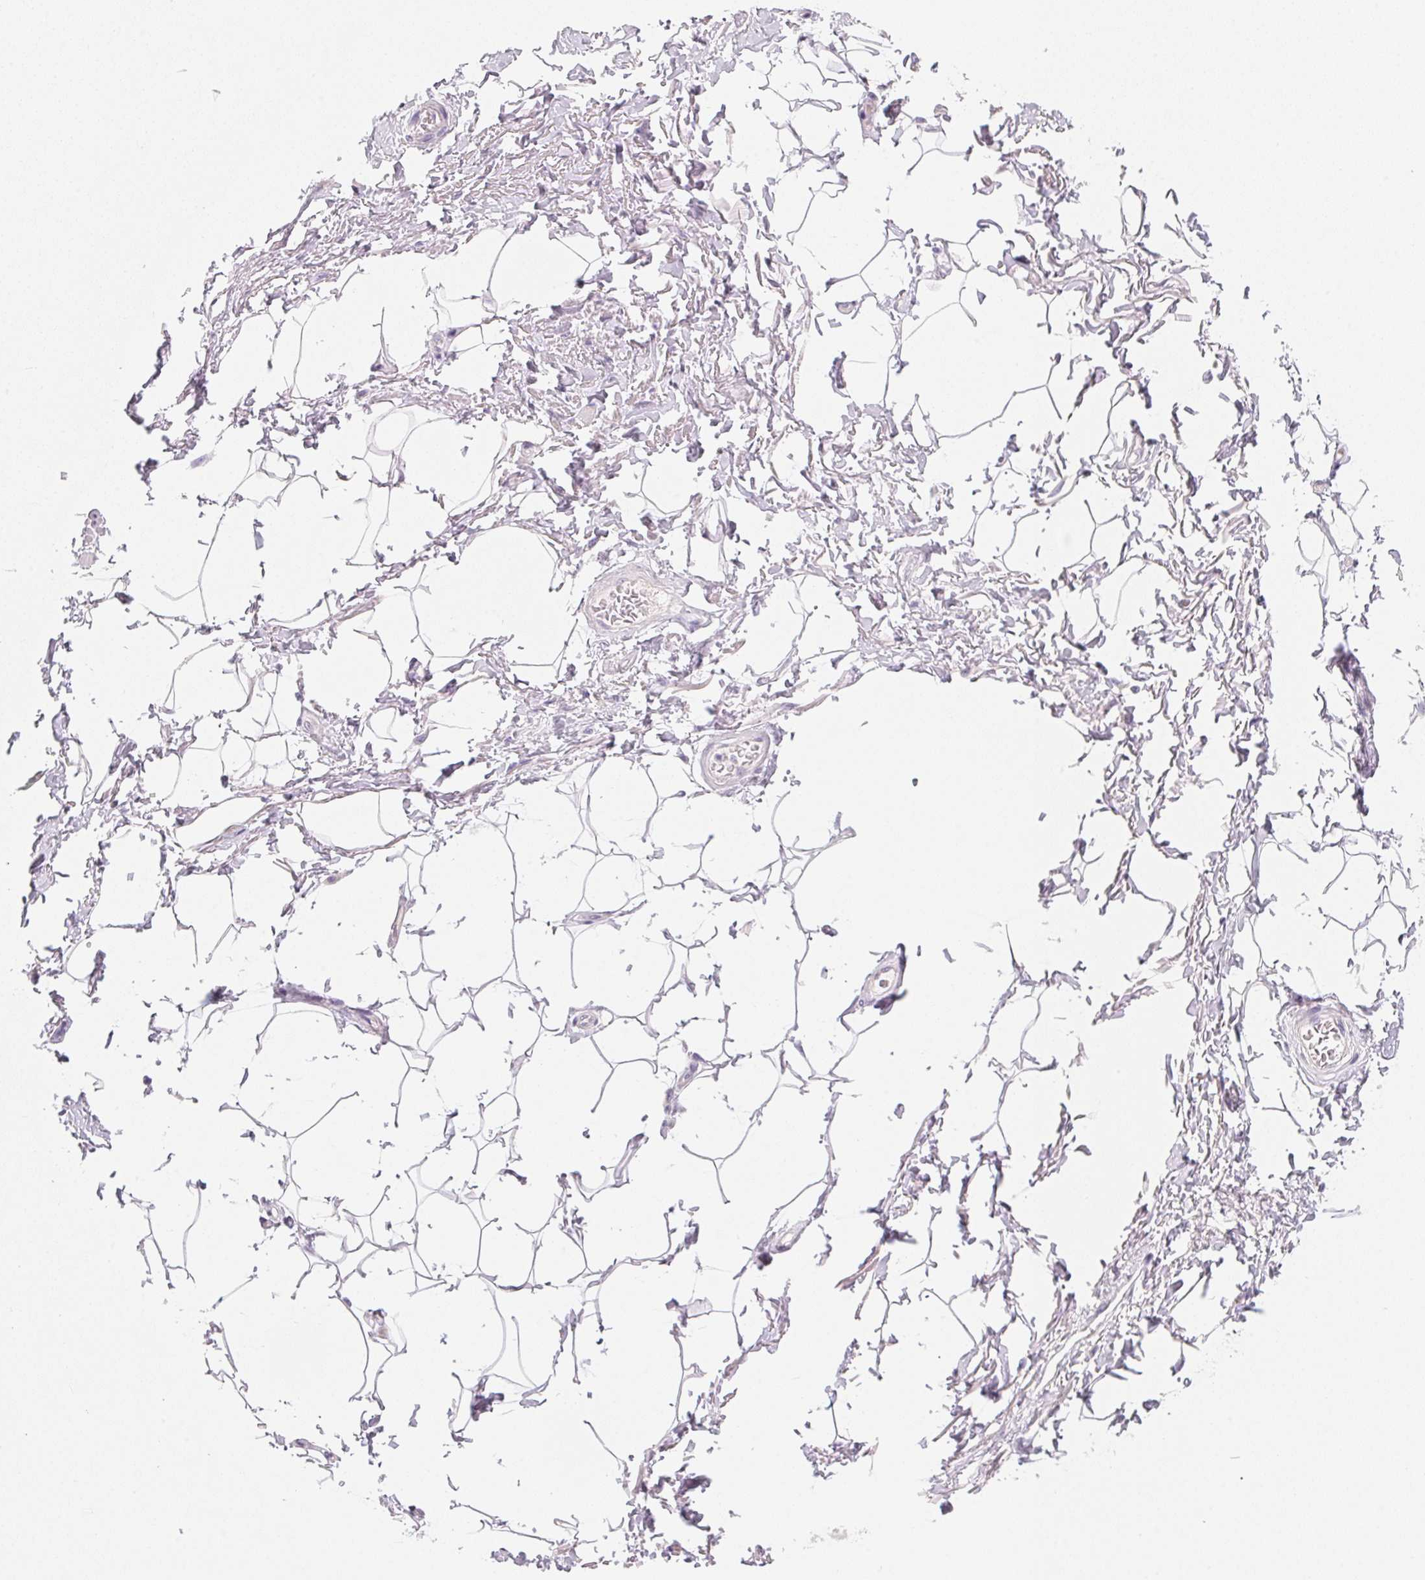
{"staining": {"intensity": "negative", "quantity": "none", "location": "none"}, "tissue": "adipose tissue", "cell_type": "Adipocytes", "image_type": "normal", "snomed": [{"axis": "morphology", "description": "Normal tissue, NOS"}, {"axis": "topography", "description": "Peripheral nerve tissue"}], "caption": "A histopathology image of adipose tissue stained for a protein reveals no brown staining in adipocytes.", "gene": "ACP3", "patient": {"sex": "male", "age": 51}}